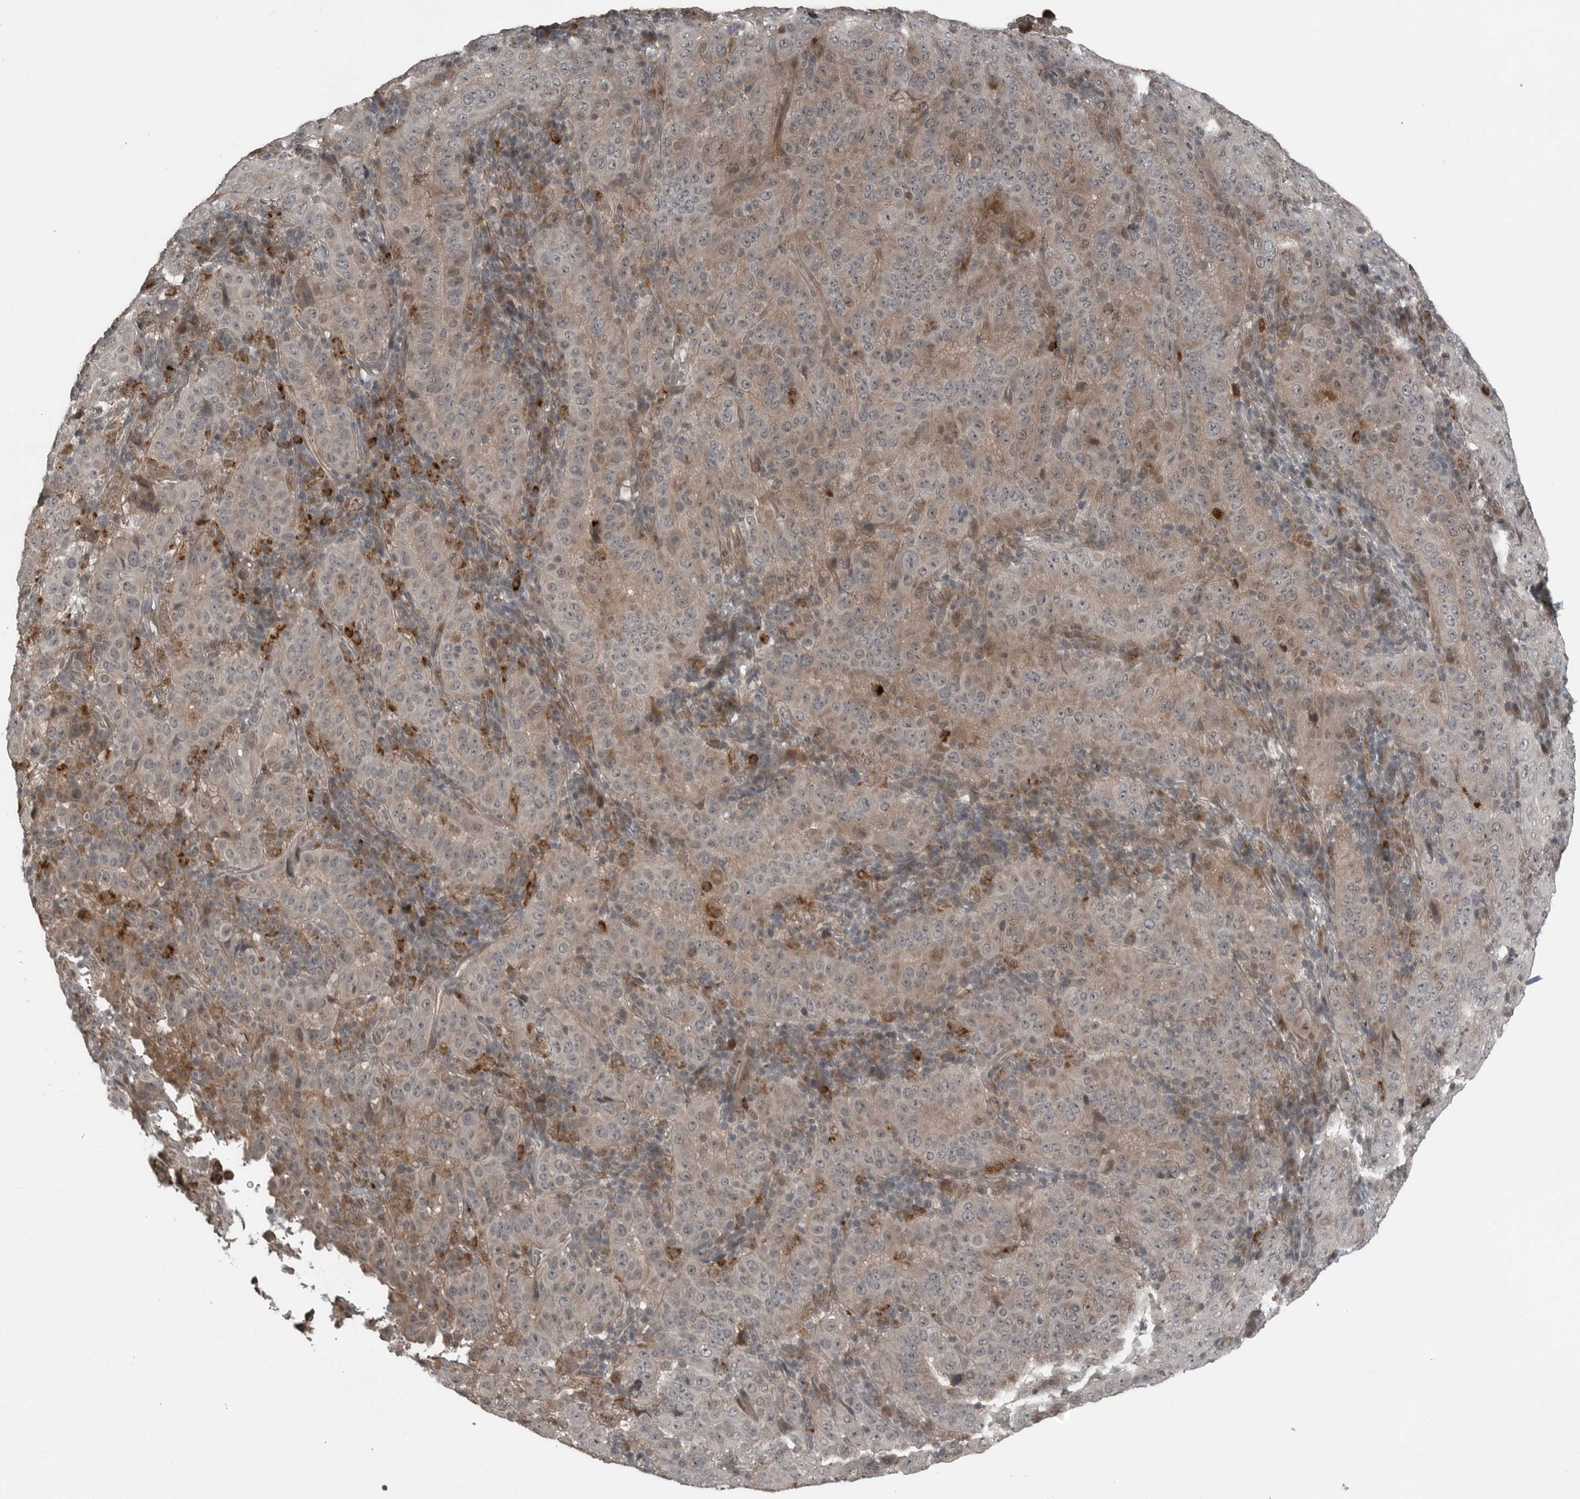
{"staining": {"intensity": "negative", "quantity": "none", "location": "none"}, "tissue": "pancreatic cancer", "cell_type": "Tumor cells", "image_type": "cancer", "snomed": [{"axis": "morphology", "description": "Adenocarcinoma, NOS"}, {"axis": "topography", "description": "Pancreas"}], "caption": "There is no significant staining in tumor cells of adenocarcinoma (pancreatic). (Immunohistochemistry, brightfield microscopy, high magnification).", "gene": "GAK", "patient": {"sex": "male", "age": 63}}